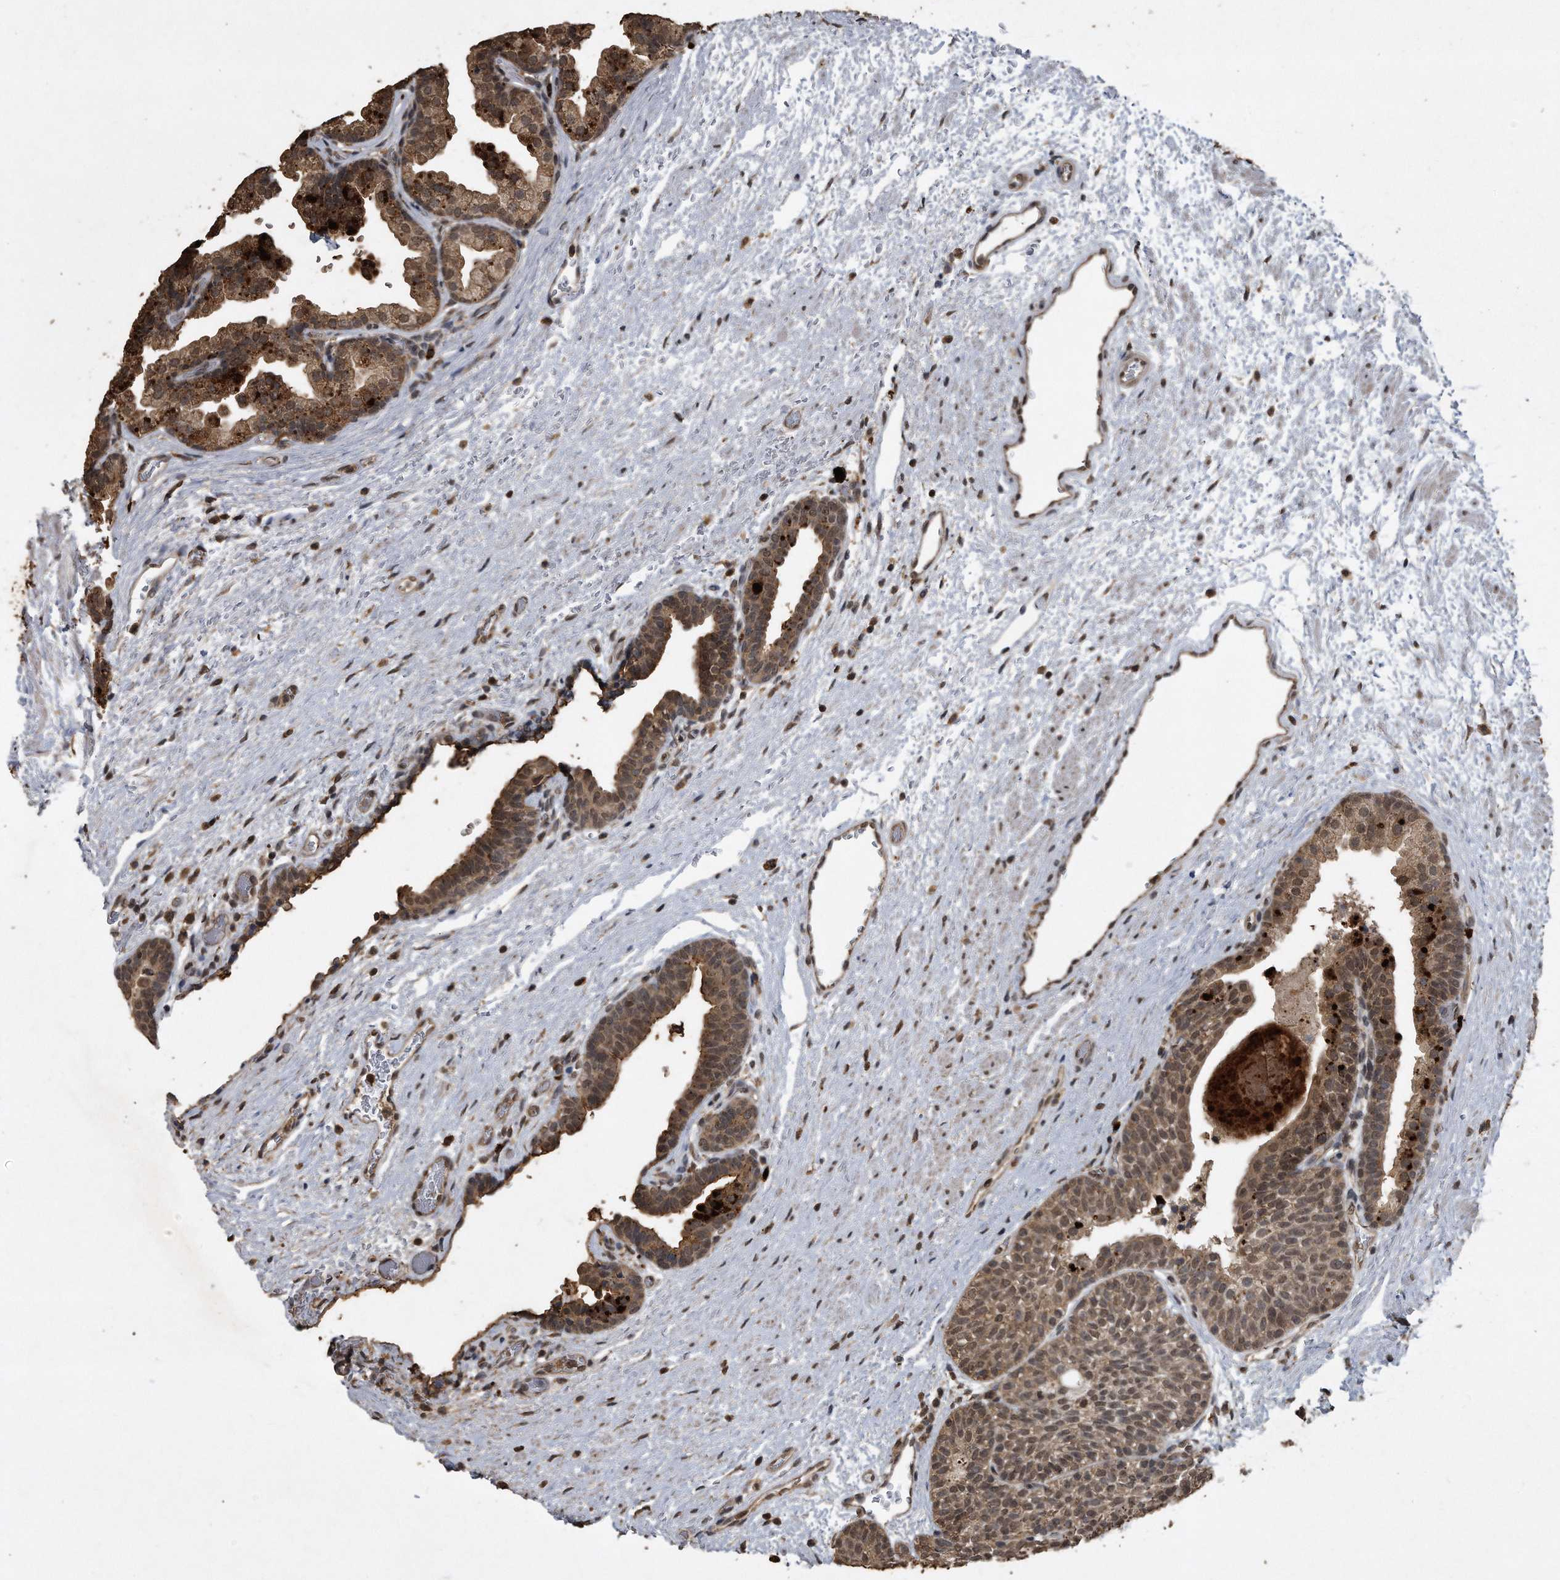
{"staining": {"intensity": "moderate", "quantity": ">75%", "location": "cytoplasmic/membranous,nuclear"}, "tissue": "prostate", "cell_type": "Glandular cells", "image_type": "normal", "snomed": [{"axis": "morphology", "description": "Normal tissue, NOS"}, {"axis": "topography", "description": "Prostate"}], "caption": "A high-resolution photomicrograph shows immunohistochemistry (IHC) staining of benign prostate, which shows moderate cytoplasmic/membranous,nuclear expression in approximately >75% of glandular cells. The protein is shown in brown color, while the nuclei are stained blue.", "gene": "CRYZL1", "patient": {"sex": "male", "age": 48}}